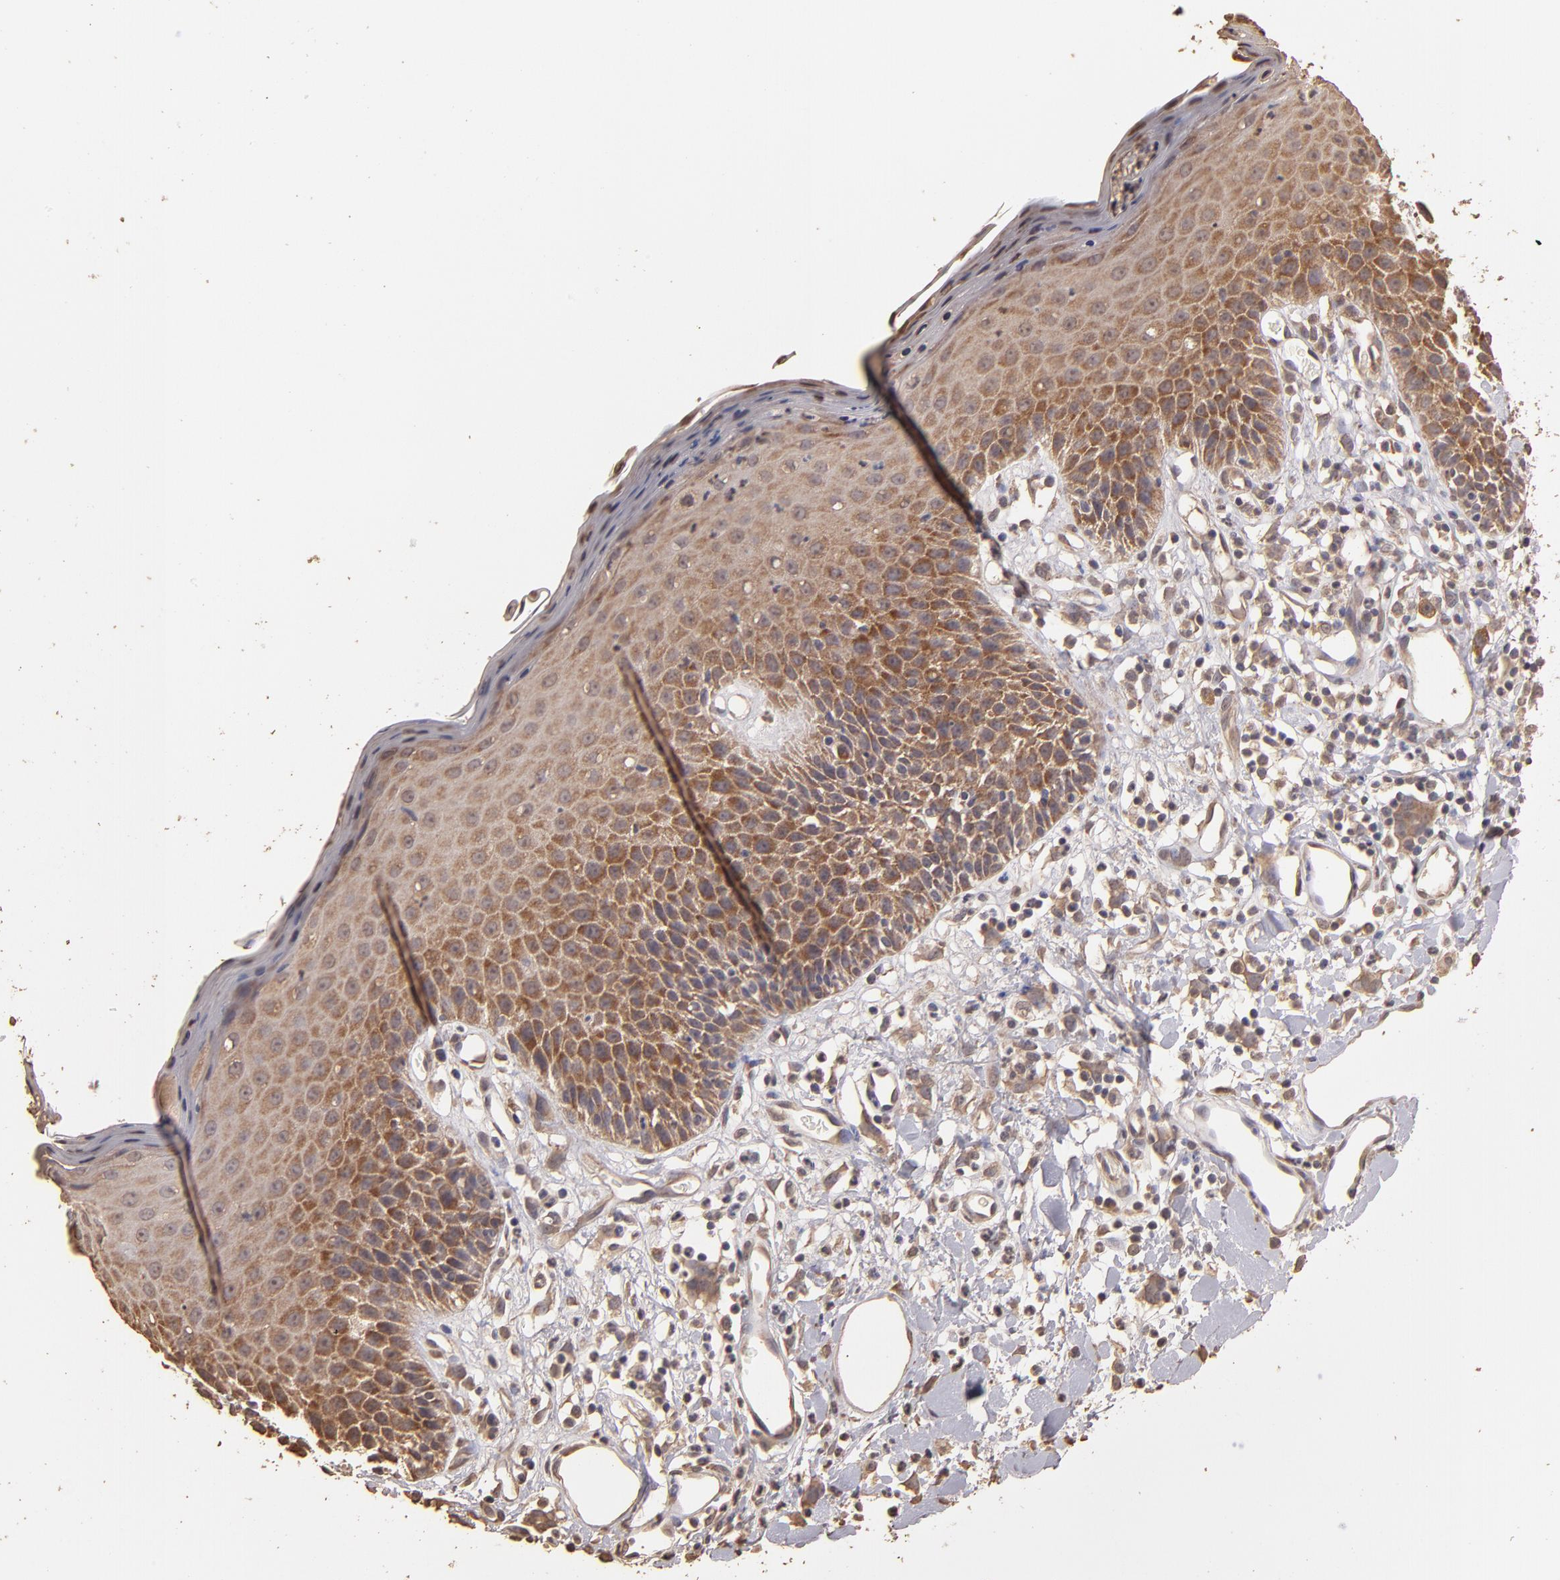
{"staining": {"intensity": "moderate", "quantity": ">75%", "location": "cytoplasmic/membranous"}, "tissue": "skin", "cell_type": "Epidermal cells", "image_type": "normal", "snomed": [{"axis": "morphology", "description": "Normal tissue, NOS"}, {"axis": "topography", "description": "Vulva"}, {"axis": "topography", "description": "Peripheral nerve tissue"}], "caption": "Immunohistochemistry (IHC) photomicrograph of unremarkable skin: human skin stained using IHC displays medium levels of moderate protein expression localized specifically in the cytoplasmic/membranous of epidermal cells, appearing as a cytoplasmic/membranous brown color.", "gene": "OPHN1", "patient": {"sex": "female", "age": 68}}